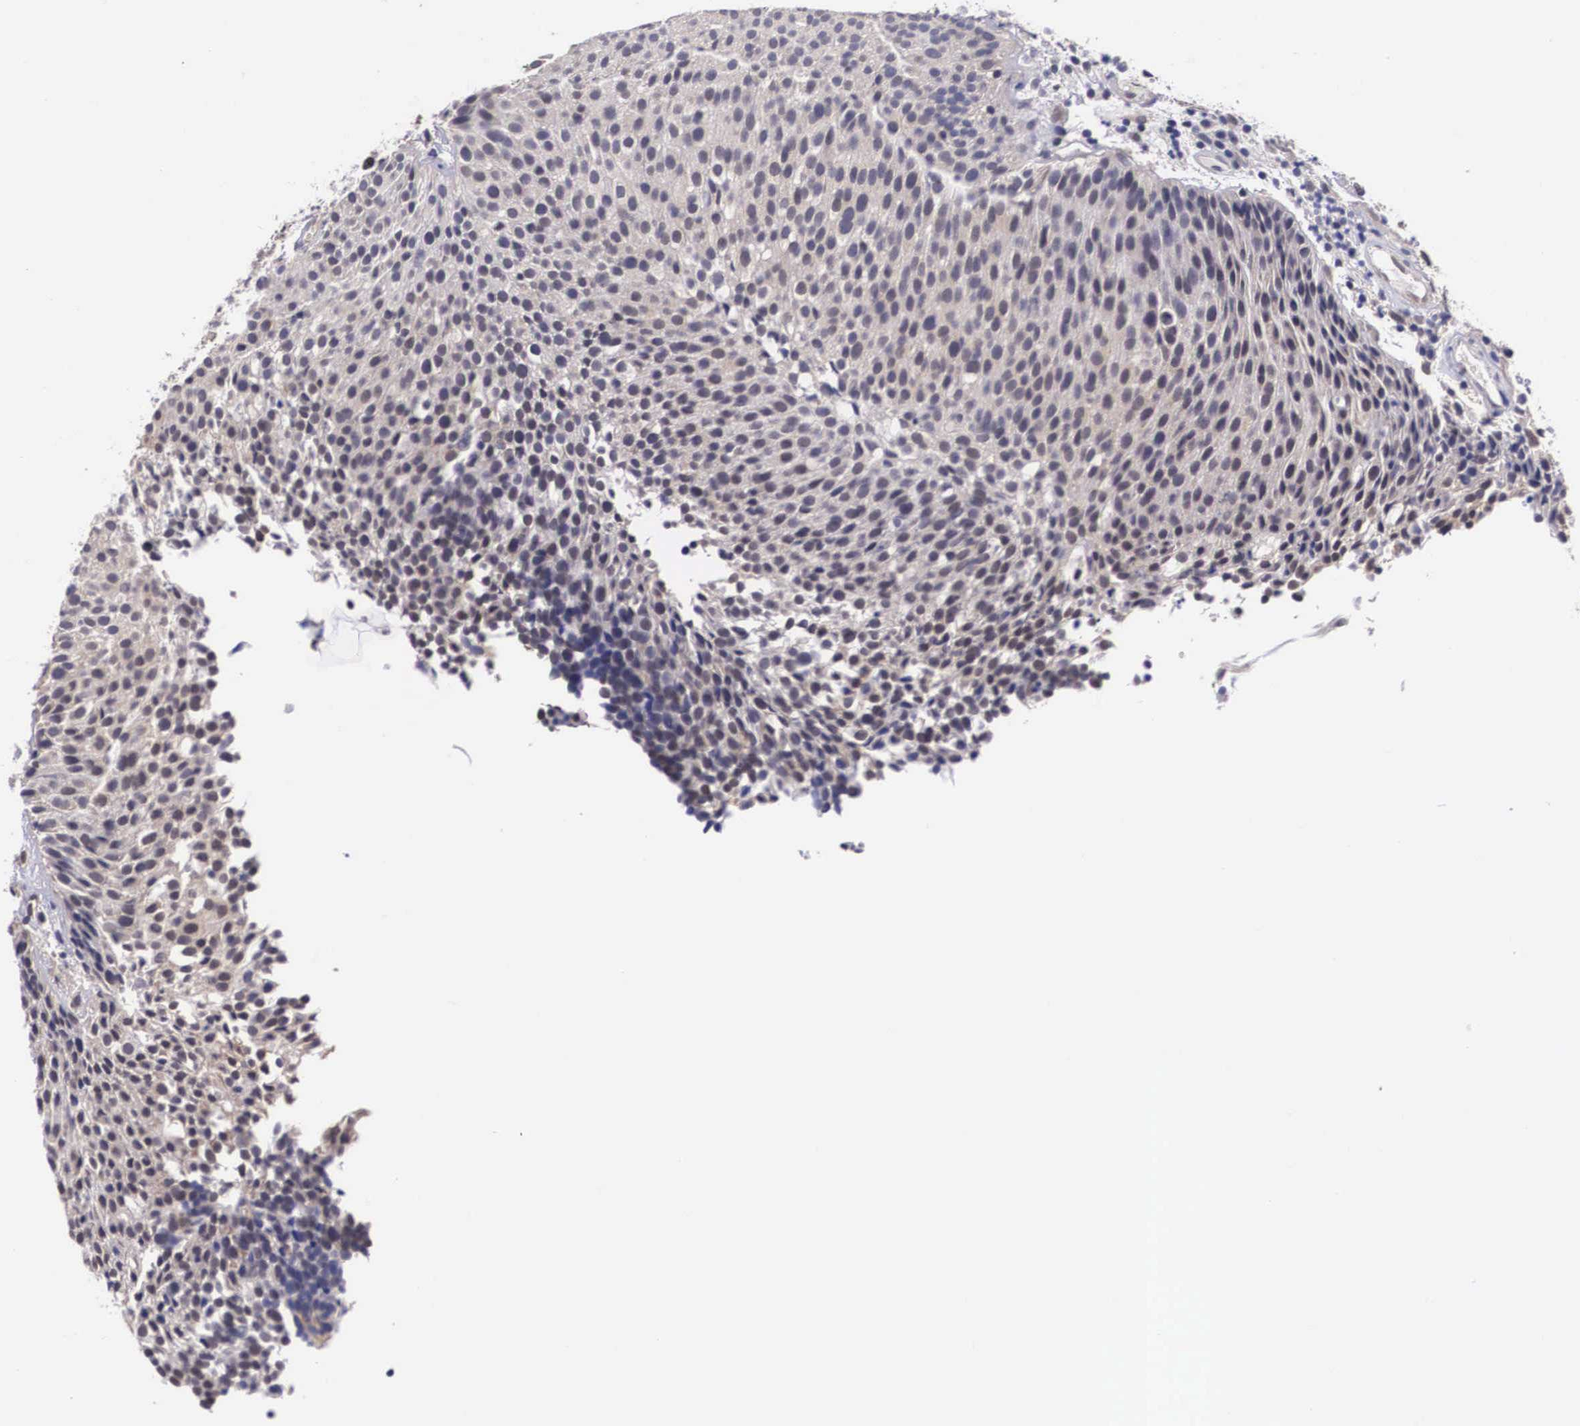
{"staining": {"intensity": "negative", "quantity": "none", "location": "none"}, "tissue": "urothelial cancer", "cell_type": "Tumor cells", "image_type": "cancer", "snomed": [{"axis": "morphology", "description": "Urothelial carcinoma, Low grade"}, {"axis": "topography", "description": "Urinary bladder"}], "caption": "Urothelial cancer stained for a protein using immunohistochemistry displays no positivity tumor cells.", "gene": "OTX2", "patient": {"sex": "male", "age": 85}}